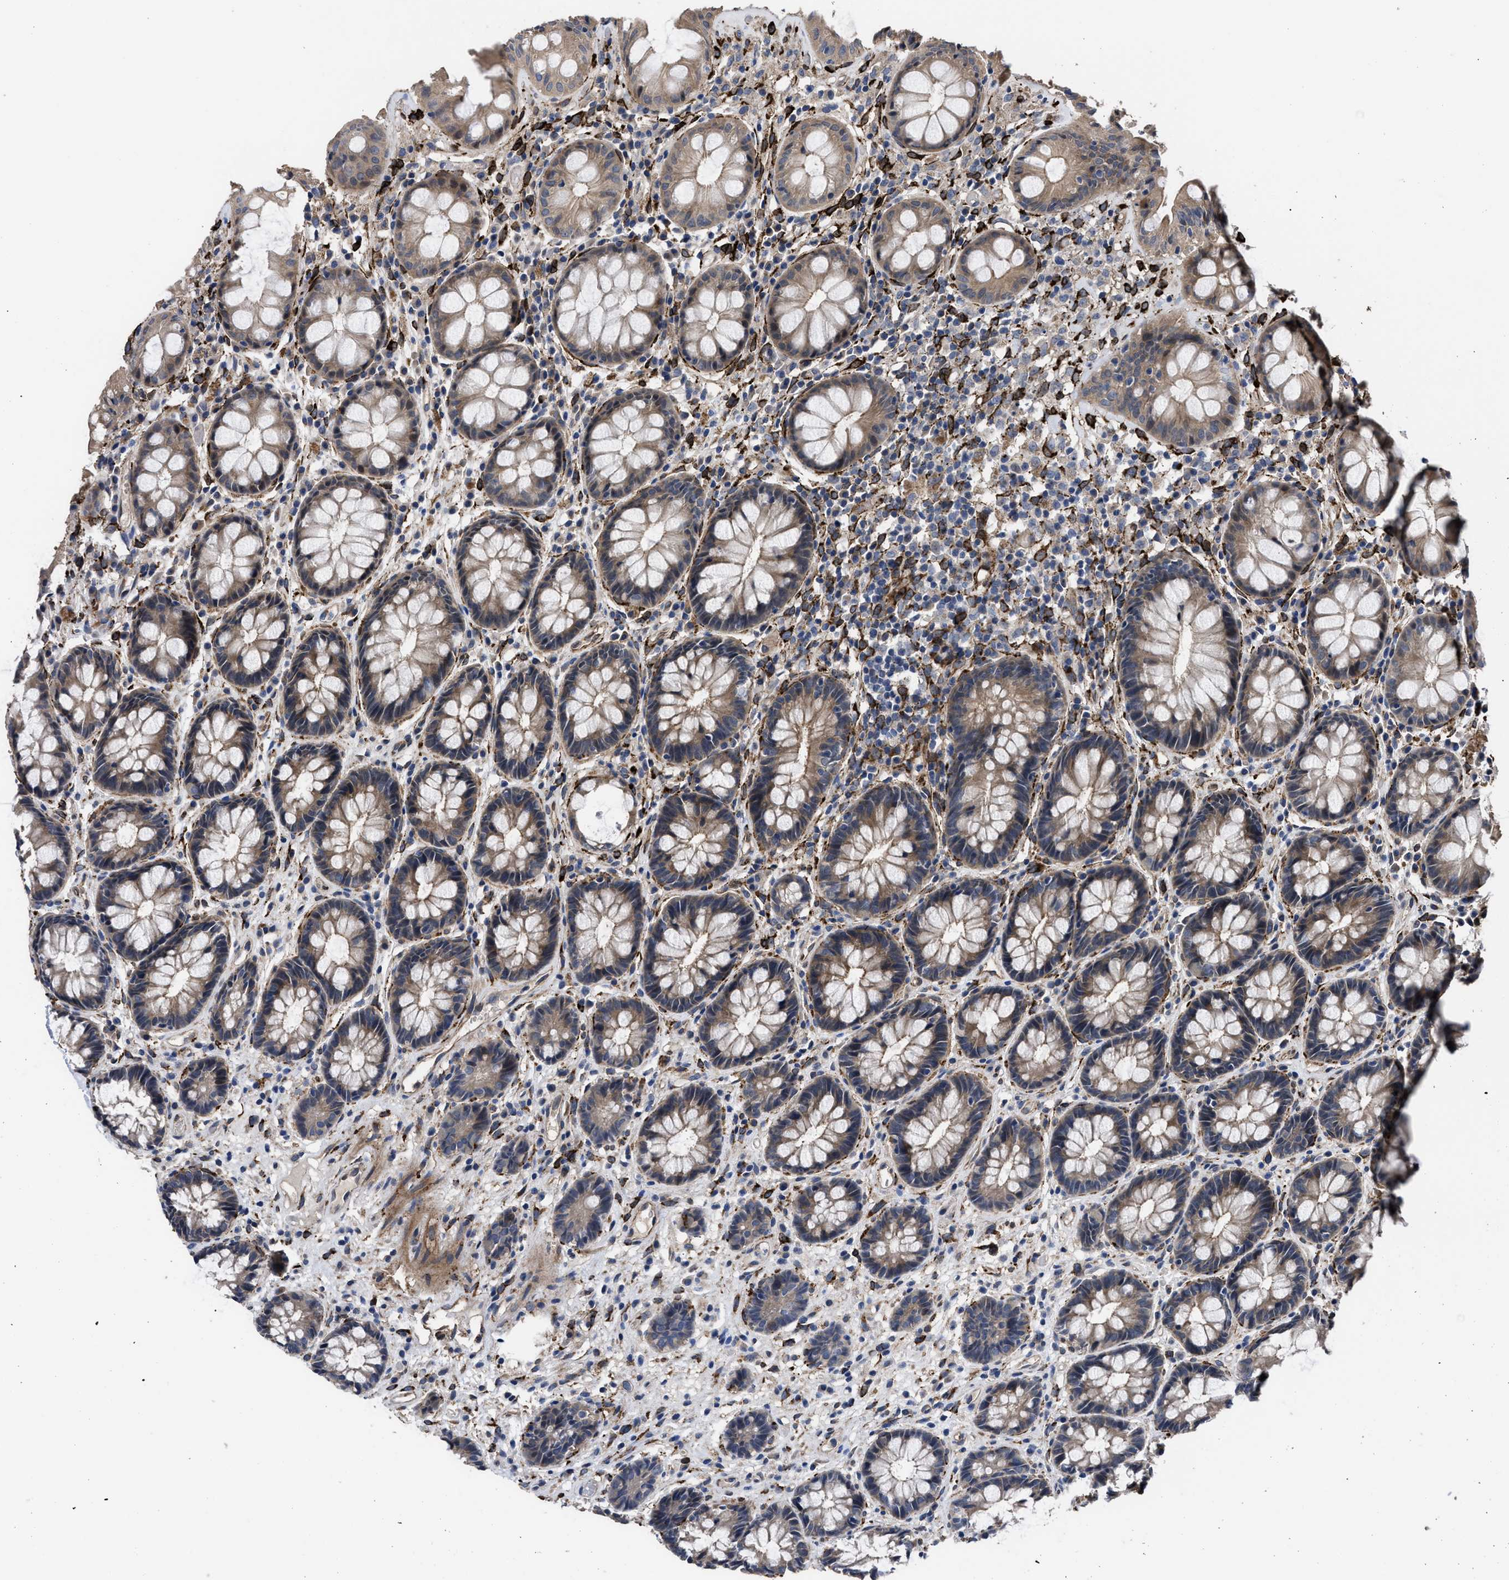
{"staining": {"intensity": "weak", "quantity": ">75%", "location": "cytoplasmic/membranous"}, "tissue": "rectum", "cell_type": "Glandular cells", "image_type": "normal", "snomed": [{"axis": "morphology", "description": "Normal tissue, NOS"}, {"axis": "topography", "description": "Rectum"}], "caption": "Protein staining exhibits weak cytoplasmic/membranous expression in about >75% of glandular cells in normal rectum. The staining was performed using DAB (3,3'-diaminobenzidine) to visualize the protein expression in brown, while the nuclei were stained in blue with hematoxylin (Magnification: 20x).", "gene": "SQLE", "patient": {"sex": "male", "age": 64}}